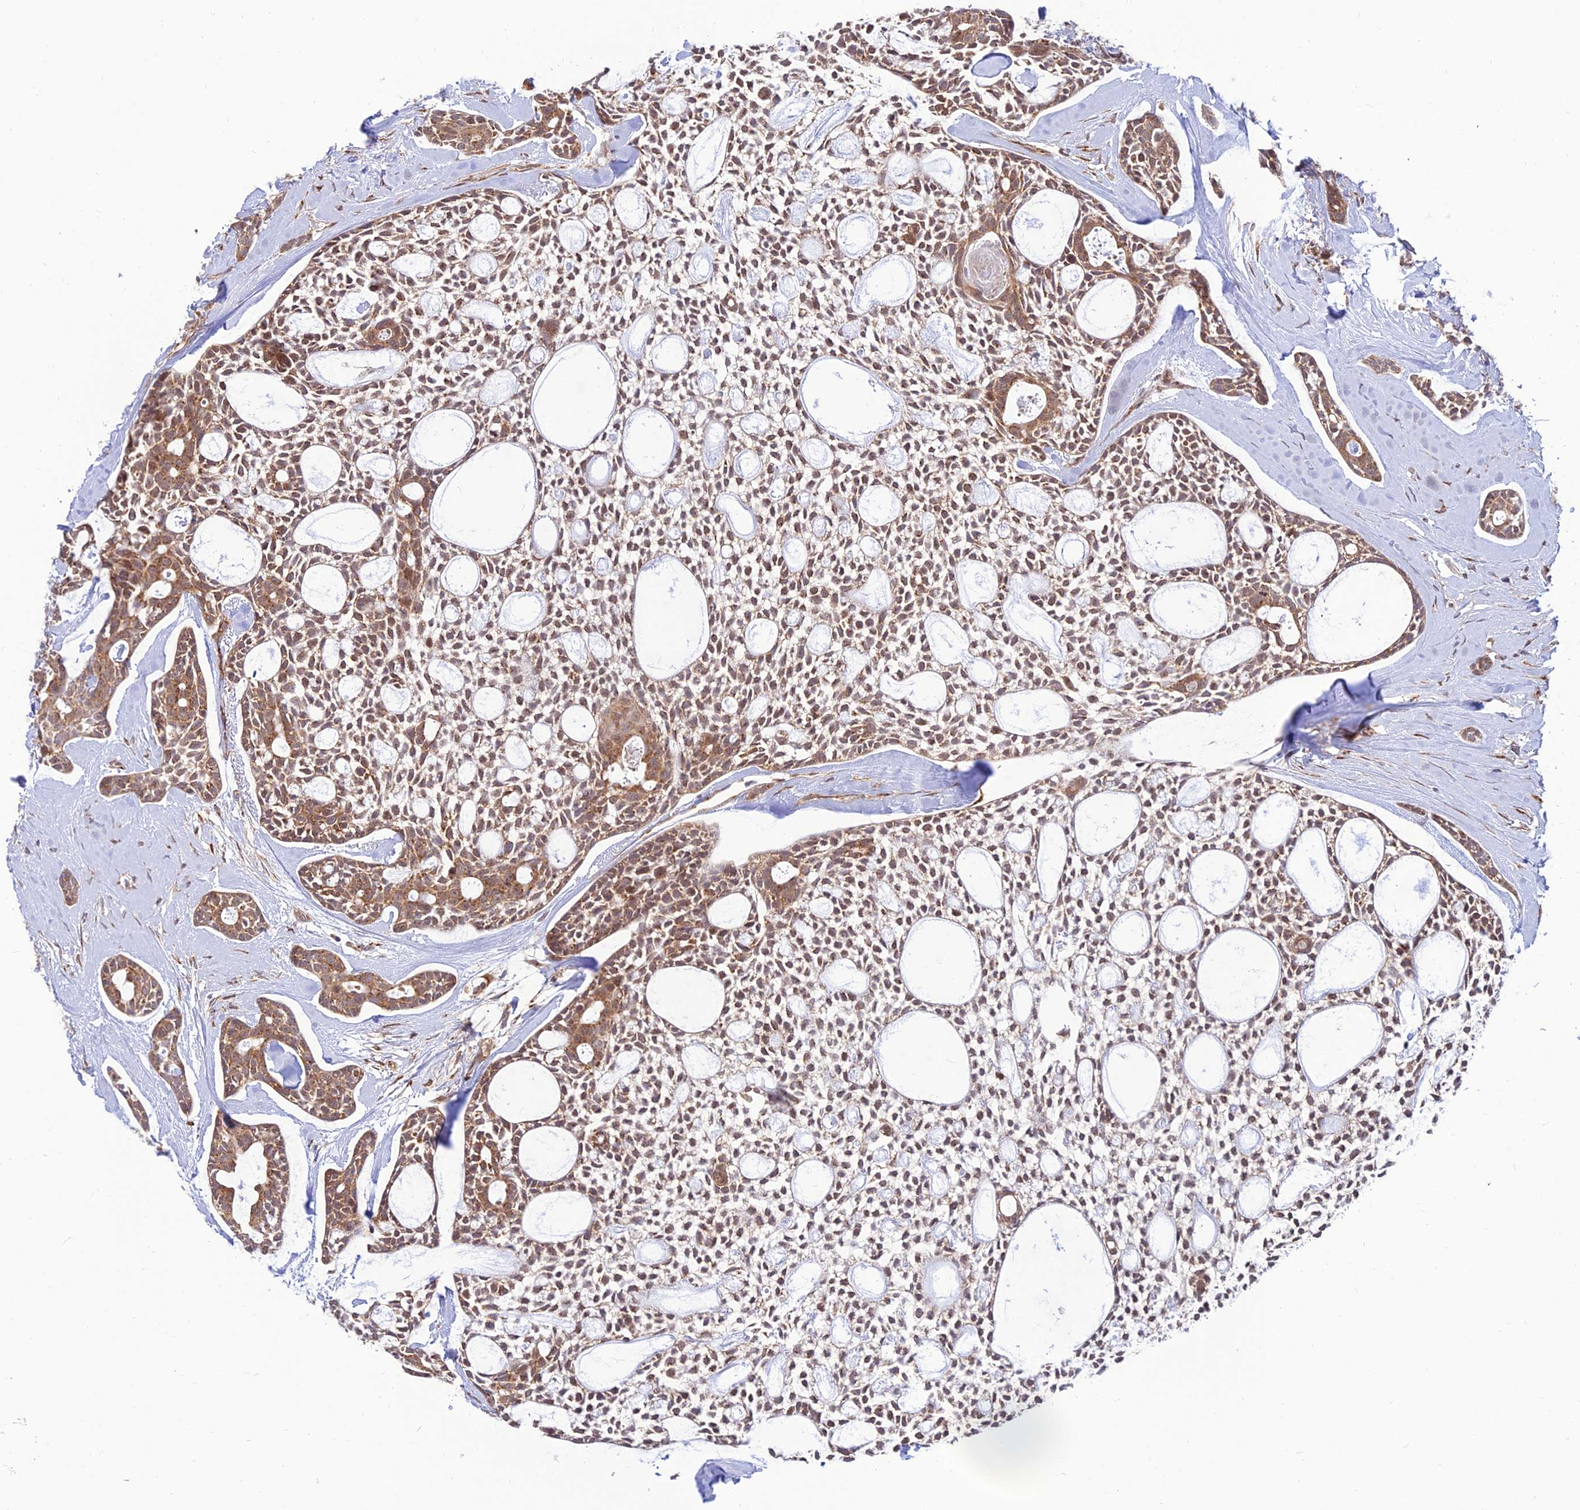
{"staining": {"intensity": "moderate", "quantity": ">75%", "location": "cytoplasmic/membranous"}, "tissue": "head and neck cancer", "cell_type": "Tumor cells", "image_type": "cancer", "snomed": [{"axis": "morphology", "description": "Adenocarcinoma, NOS"}, {"axis": "topography", "description": "Subcutis"}, {"axis": "topography", "description": "Head-Neck"}], "caption": "Immunohistochemical staining of head and neck cancer (adenocarcinoma) displays moderate cytoplasmic/membranous protein positivity in approximately >75% of tumor cells. (DAB (3,3'-diaminobenzidine) IHC with brightfield microscopy, high magnification).", "gene": "GOLGA3", "patient": {"sex": "female", "age": 73}}